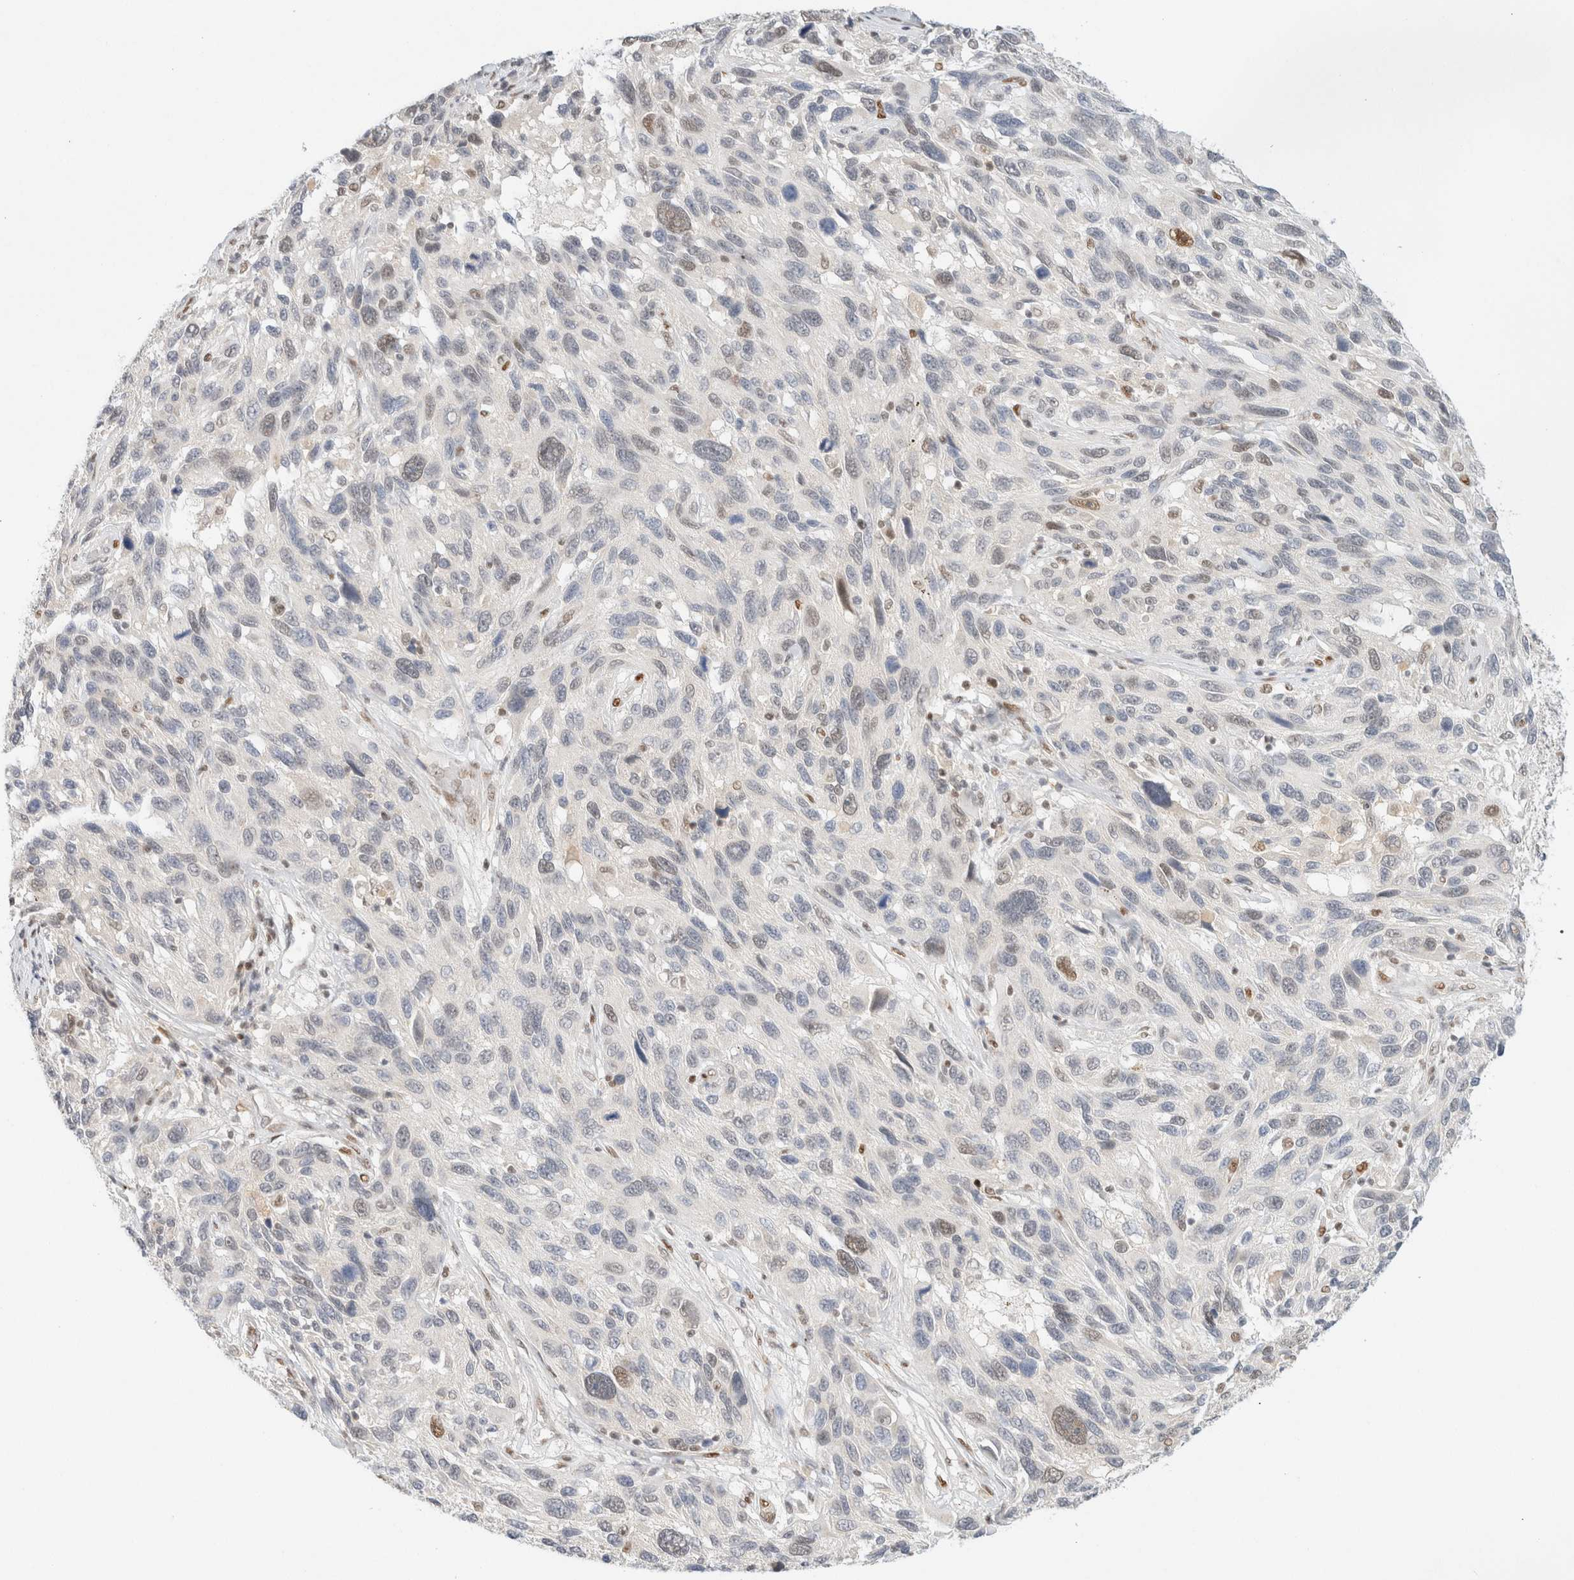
{"staining": {"intensity": "weak", "quantity": "<25%", "location": "nuclear"}, "tissue": "melanoma", "cell_type": "Tumor cells", "image_type": "cancer", "snomed": [{"axis": "morphology", "description": "Malignant melanoma, NOS"}, {"axis": "topography", "description": "Skin"}], "caption": "Human malignant melanoma stained for a protein using IHC reveals no positivity in tumor cells.", "gene": "DDB2", "patient": {"sex": "male", "age": 53}}